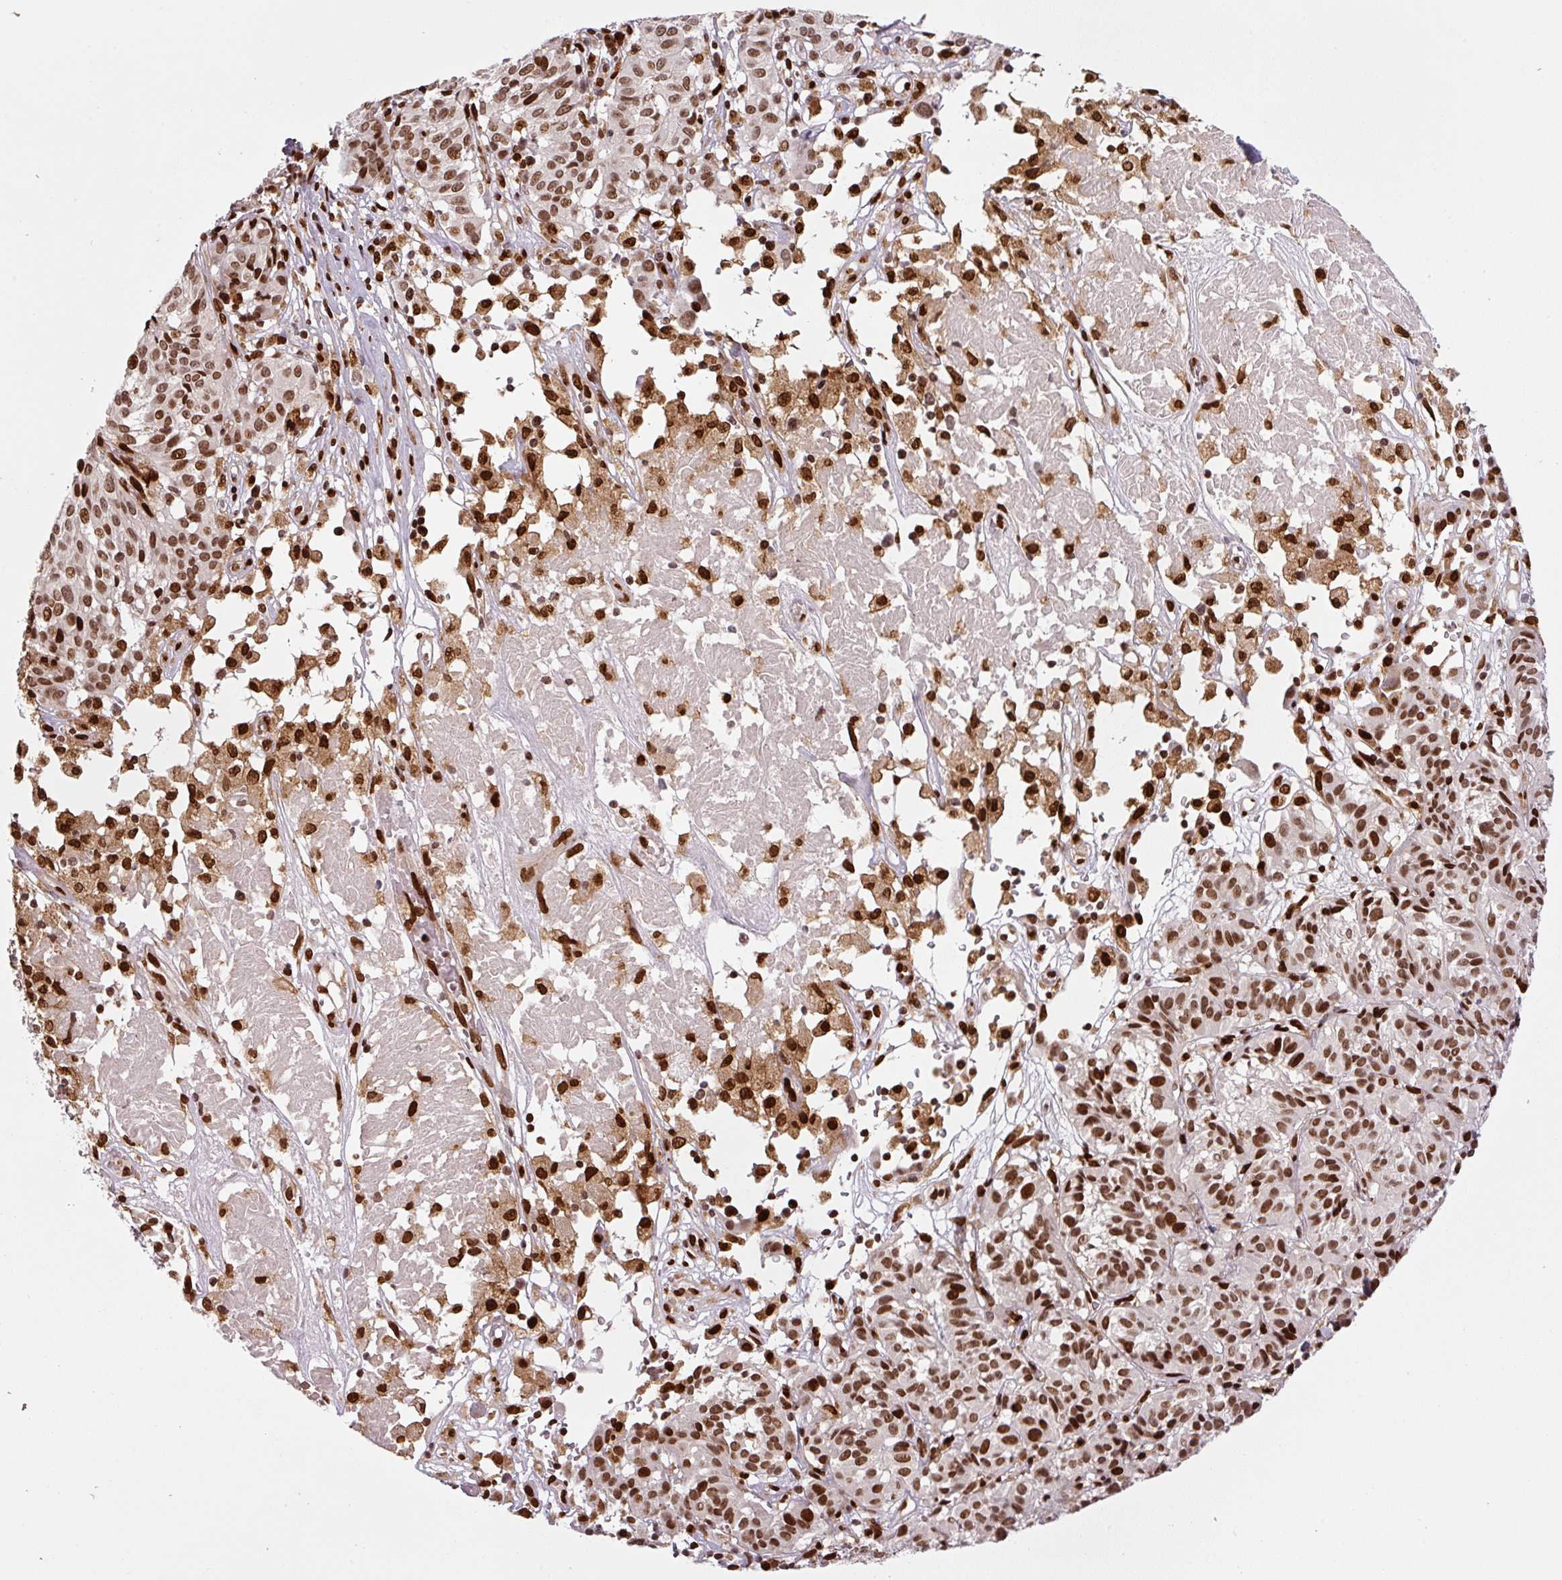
{"staining": {"intensity": "moderate", "quantity": ">75%", "location": "nuclear"}, "tissue": "melanoma", "cell_type": "Tumor cells", "image_type": "cancer", "snomed": [{"axis": "morphology", "description": "Malignant melanoma, NOS"}, {"axis": "topography", "description": "Skin"}], "caption": "Melanoma stained with immunohistochemistry (IHC) shows moderate nuclear staining in approximately >75% of tumor cells. (IHC, brightfield microscopy, high magnification).", "gene": "PYDC2", "patient": {"sex": "female", "age": 72}}